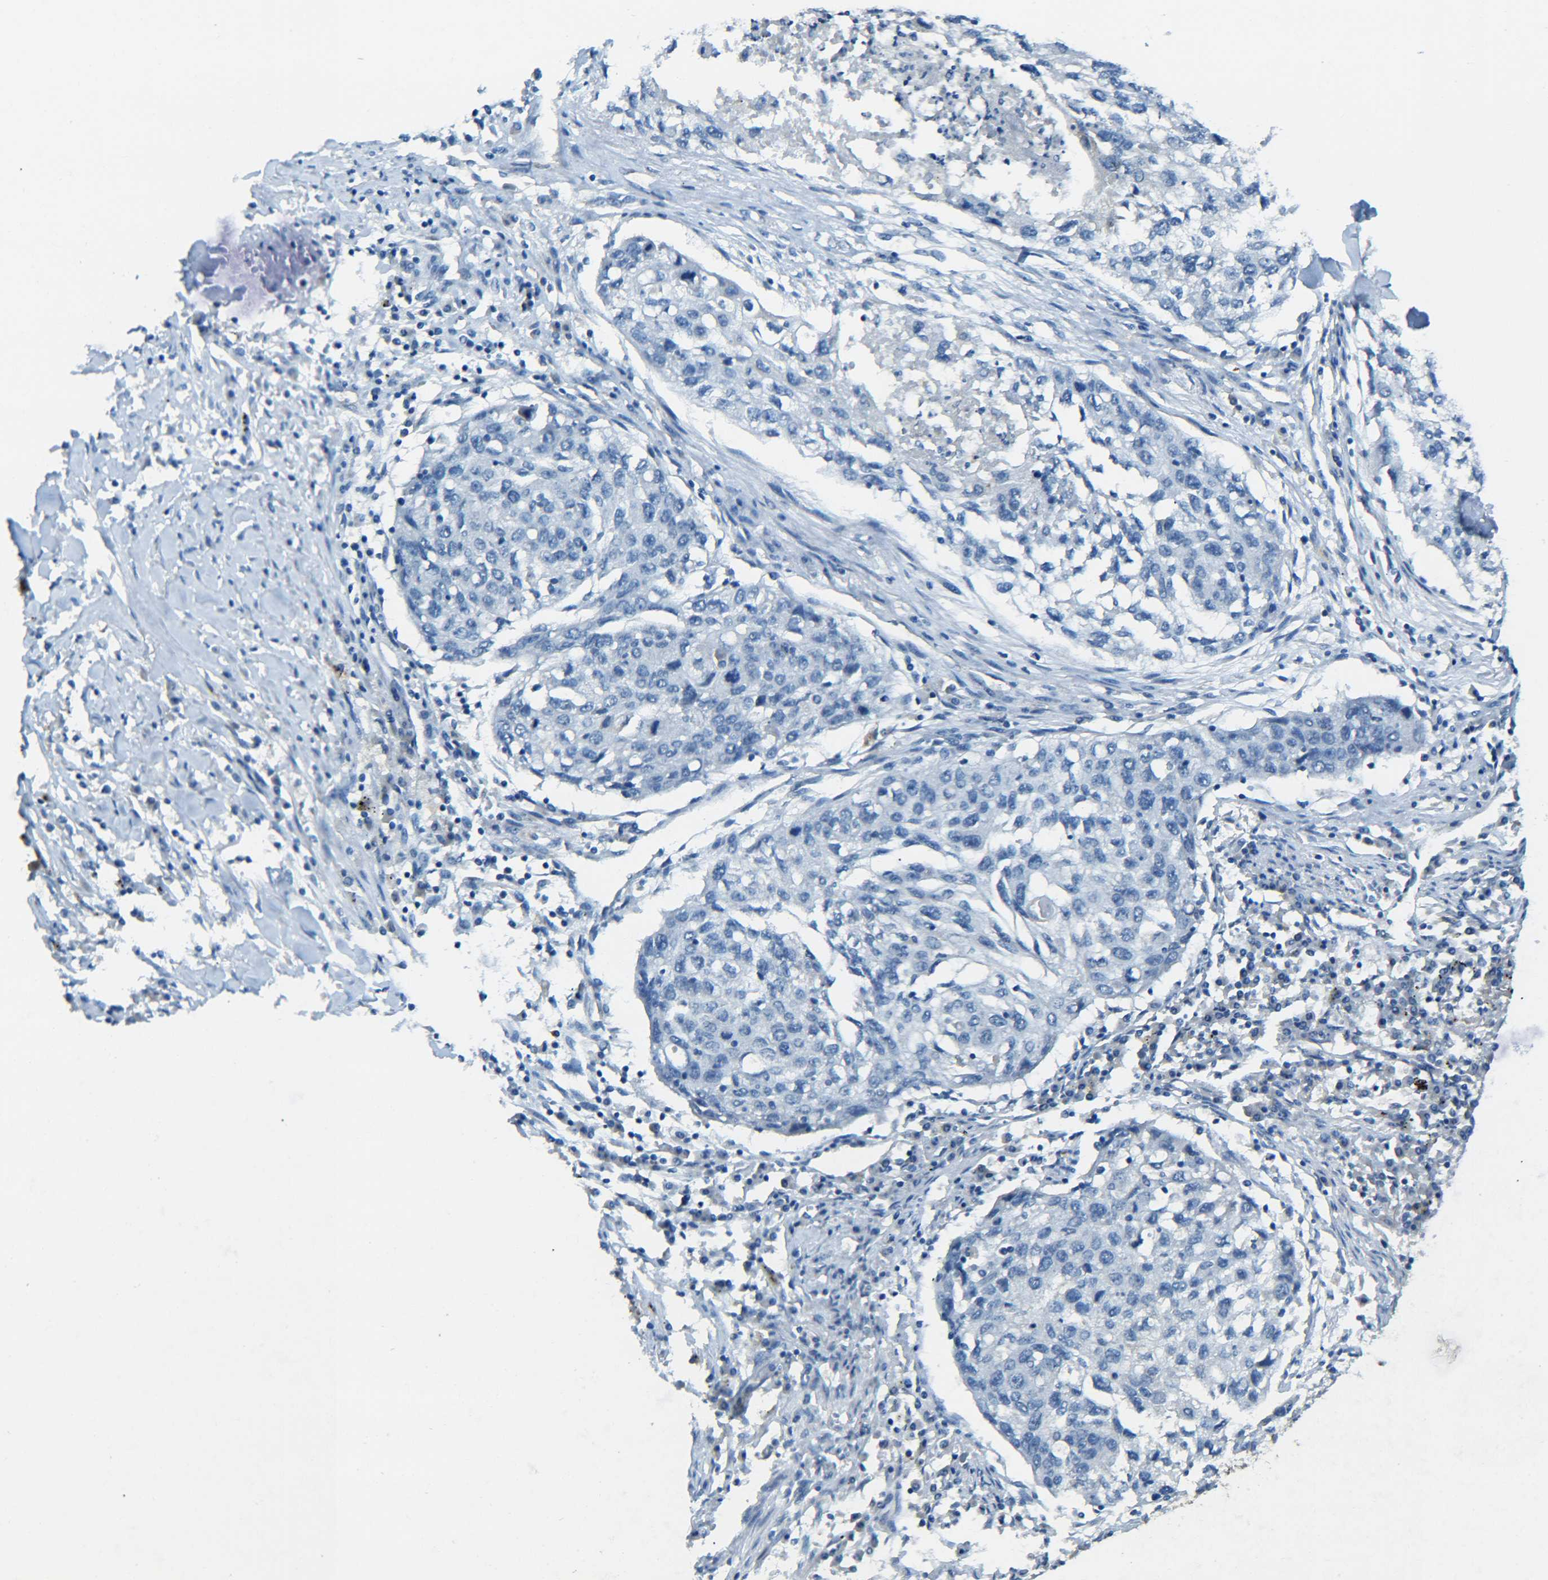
{"staining": {"intensity": "negative", "quantity": "none", "location": "none"}, "tissue": "lung cancer", "cell_type": "Tumor cells", "image_type": "cancer", "snomed": [{"axis": "morphology", "description": "Squamous cell carcinoma, NOS"}, {"axis": "topography", "description": "Lung"}], "caption": "Immunohistochemistry (IHC) image of human lung cancer stained for a protein (brown), which shows no positivity in tumor cells.", "gene": "CYB5R1", "patient": {"sex": "female", "age": 63}}